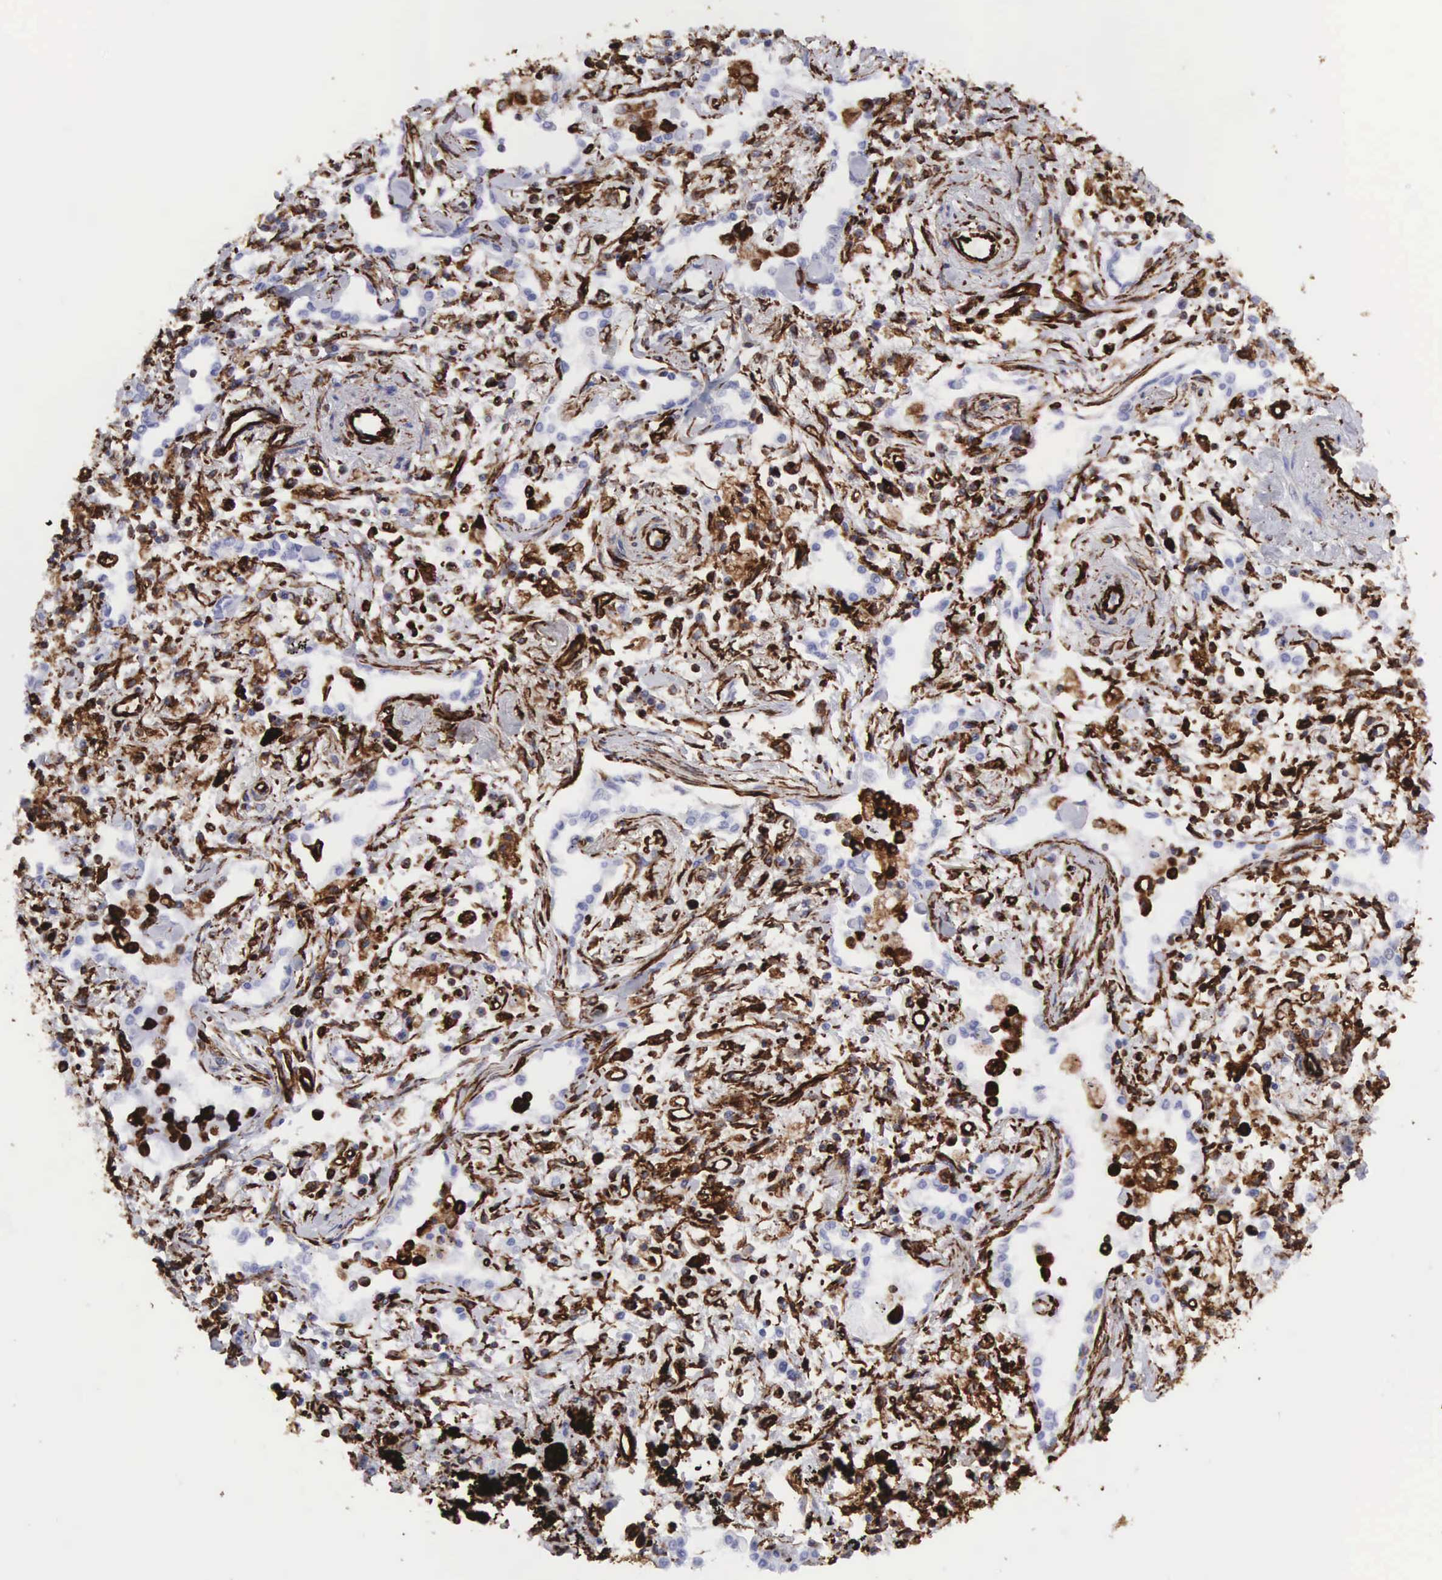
{"staining": {"intensity": "strong", "quantity": "<25%", "location": "cytoplasmic/membranous"}, "tissue": "lung cancer", "cell_type": "Tumor cells", "image_type": "cancer", "snomed": [{"axis": "morphology", "description": "Adenocarcinoma, NOS"}, {"axis": "topography", "description": "Lung"}], "caption": "Tumor cells demonstrate medium levels of strong cytoplasmic/membranous staining in about <25% of cells in human lung cancer (adenocarcinoma).", "gene": "VIM", "patient": {"sex": "male", "age": 60}}